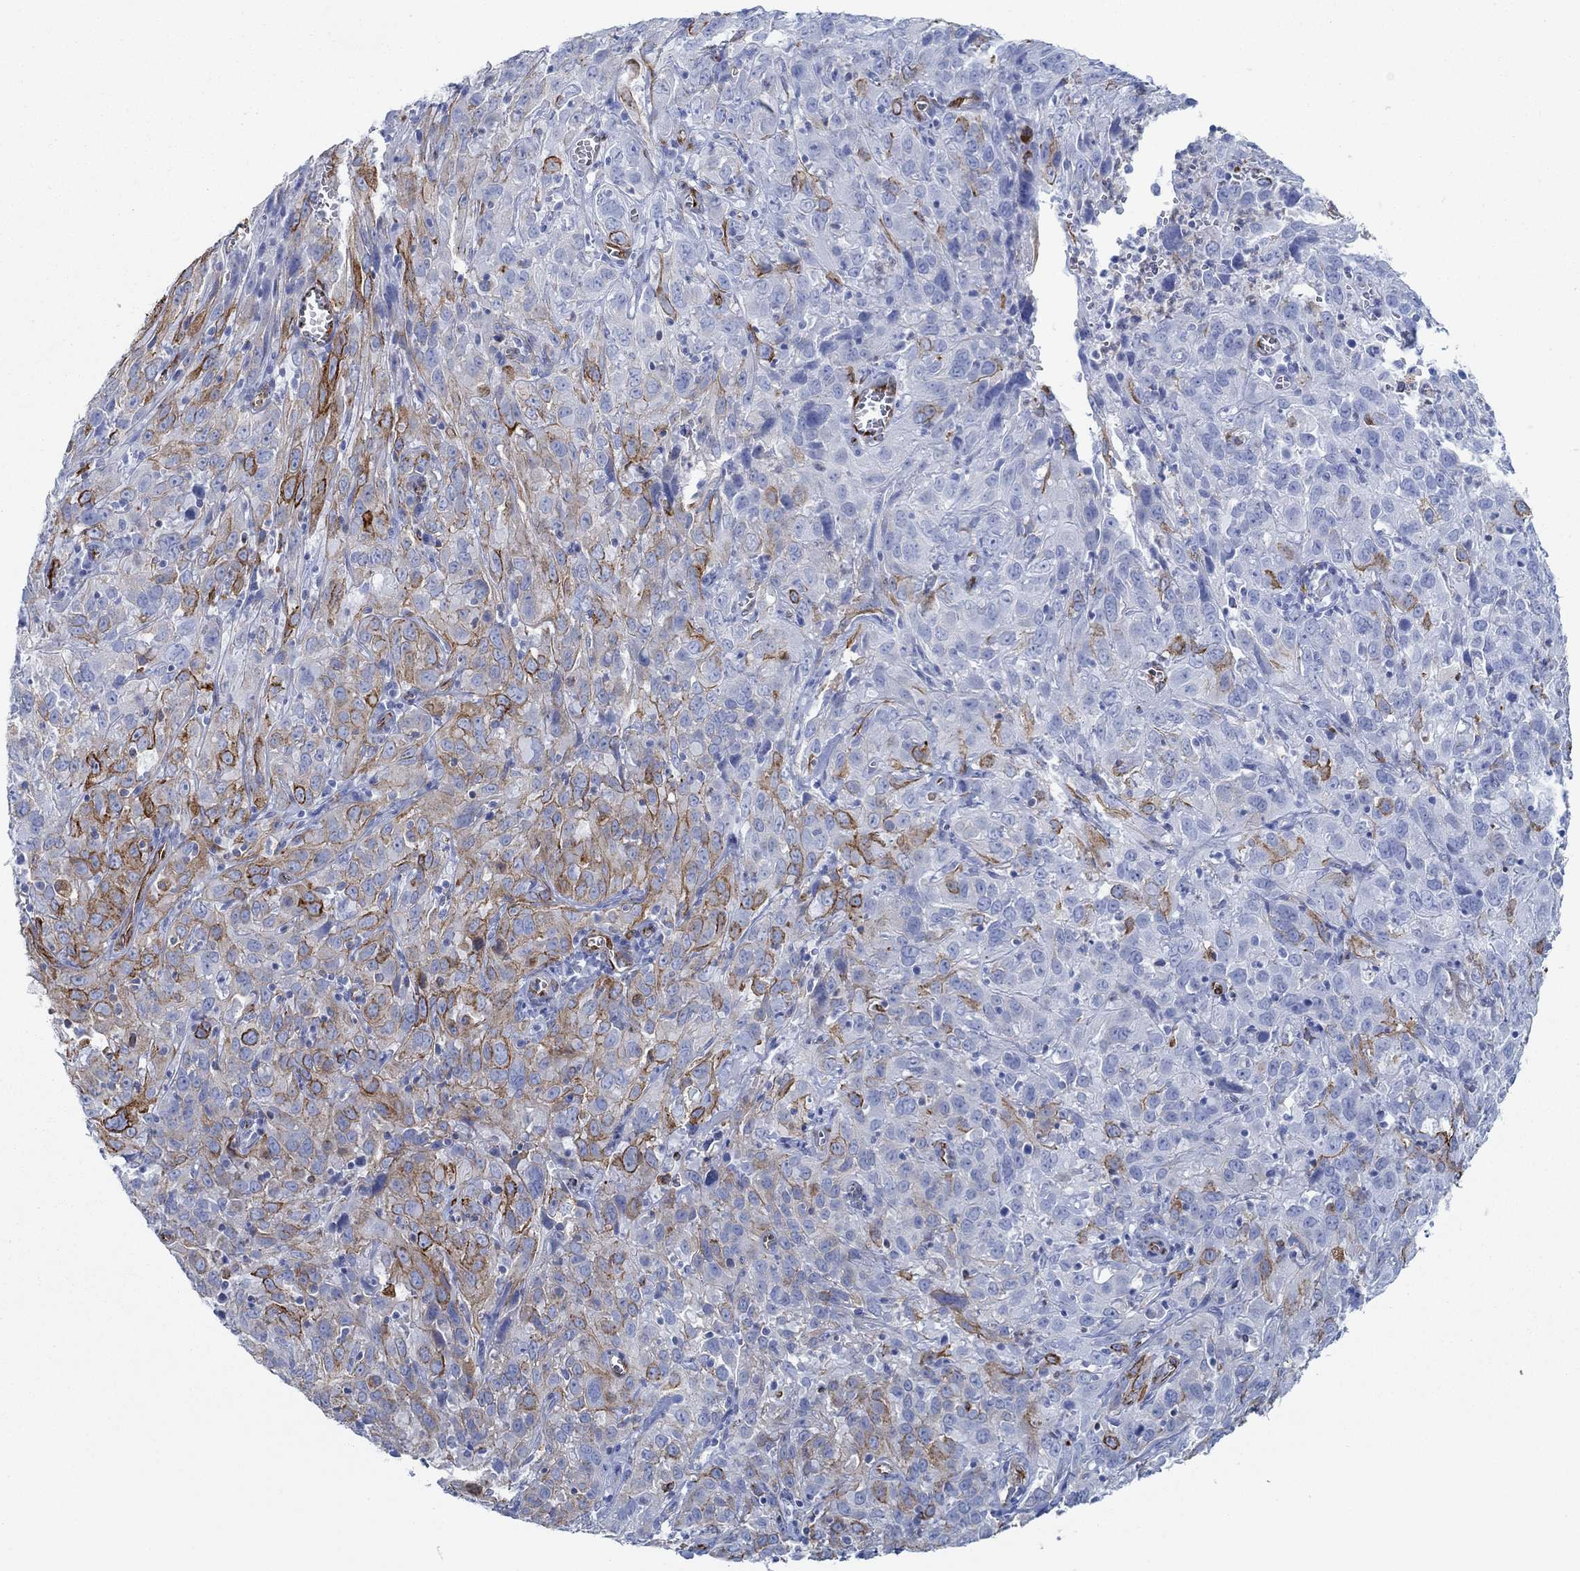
{"staining": {"intensity": "strong", "quantity": "<25%", "location": "cytoplasmic/membranous"}, "tissue": "cervical cancer", "cell_type": "Tumor cells", "image_type": "cancer", "snomed": [{"axis": "morphology", "description": "Squamous cell carcinoma, NOS"}, {"axis": "topography", "description": "Cervix"}], "caption": "Cervical cancer stained for a protein displays strong cytoplasmic/membranous positivity in tumor cells. The staining was performed using DAB (3,3'-diaminobenzidine) to visualize the protein expression in brown, while the nuclei were stained in blue with hematoxylin (Magnification: 20x).", "gene": "STC2", "patient": {"sex": "female", "age": 32}}